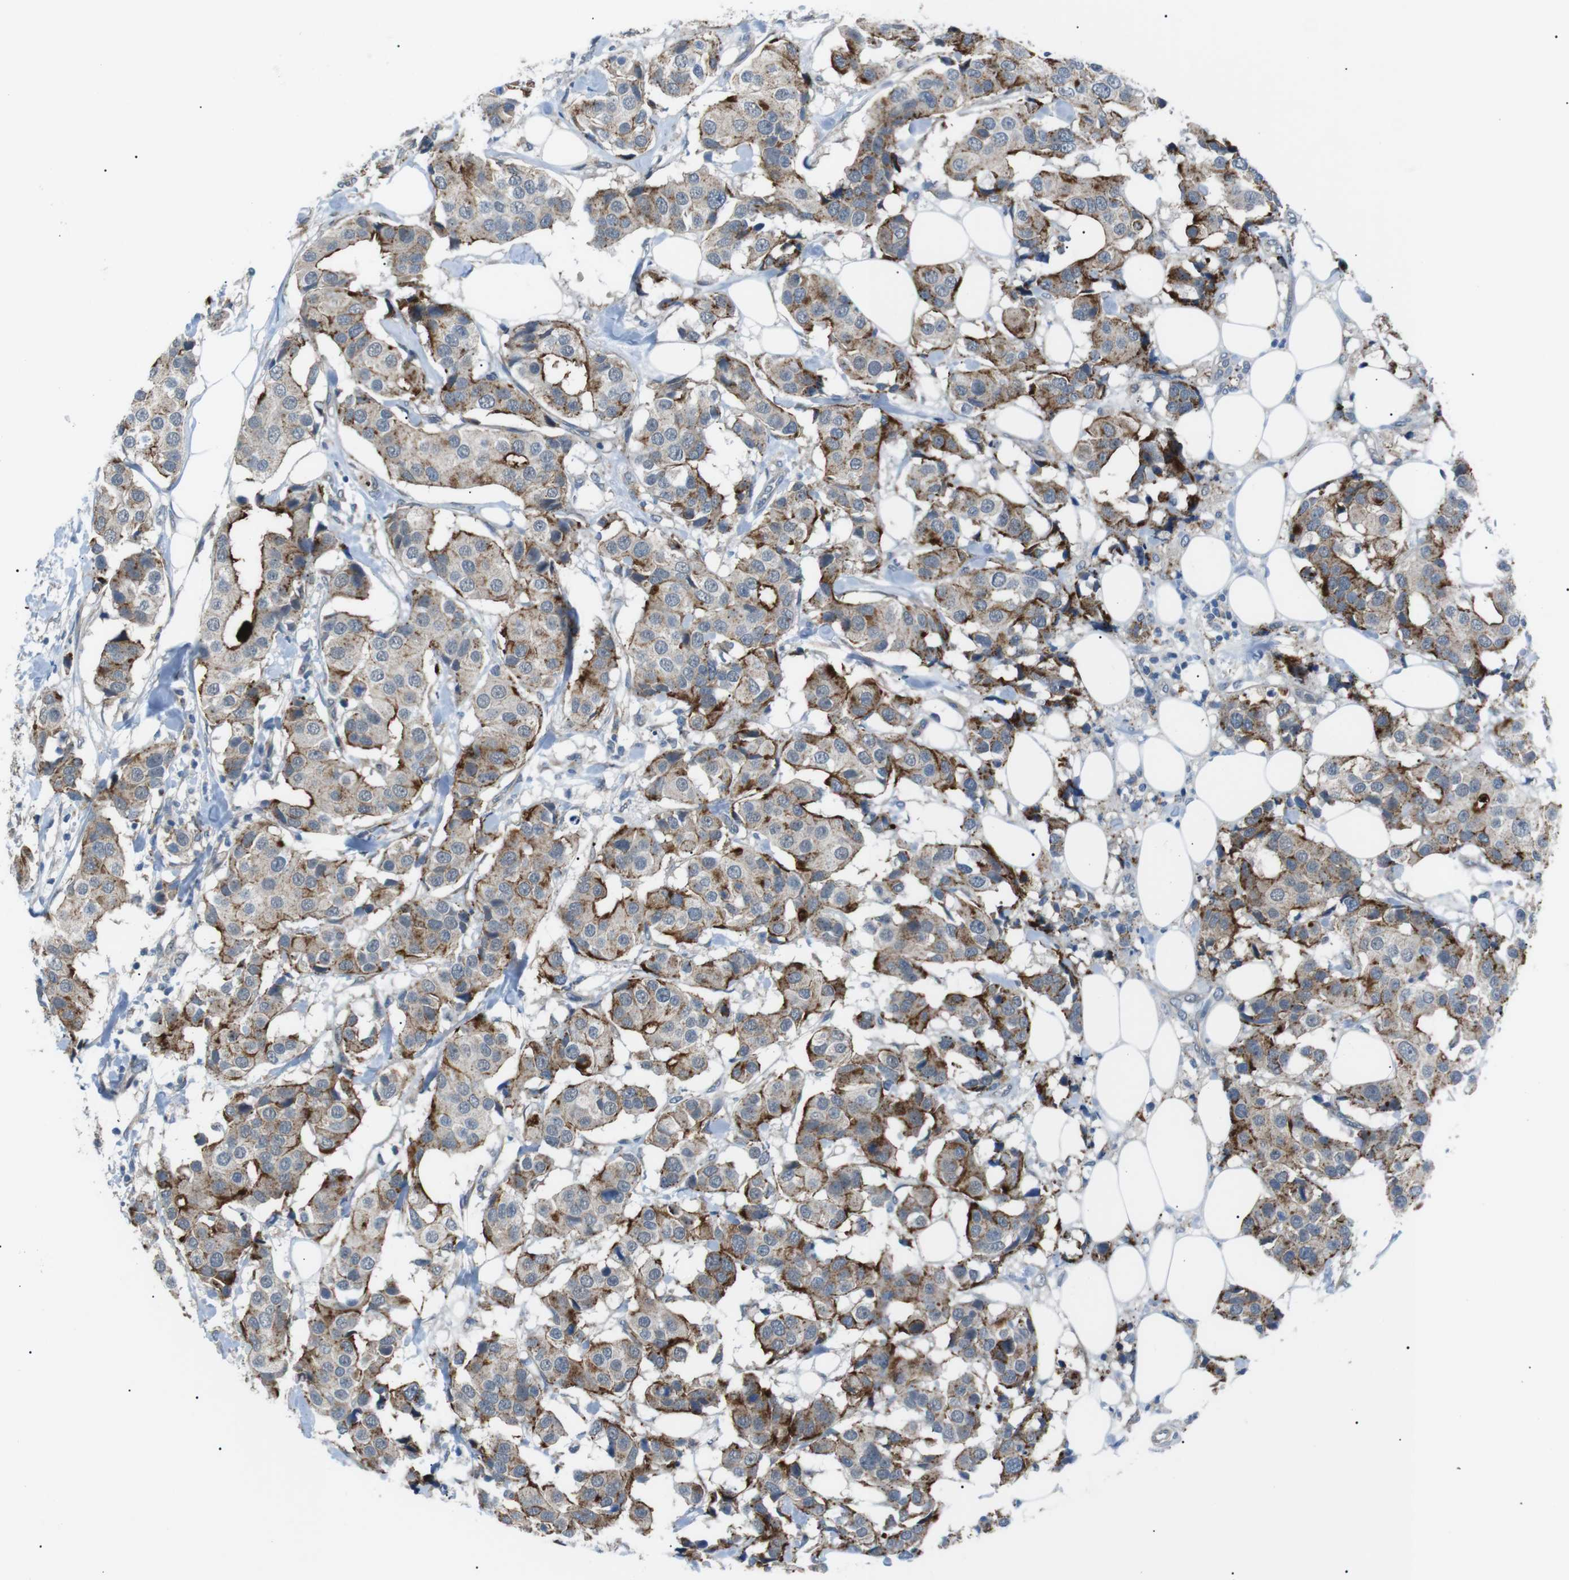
{"staining": {"intensity": "moderate", "quantity": "25%-75%", "location": "cytoplasmic/membranous"}, "tissue": "breast cancer", "cell_type": "Tumor cells", "image_type": "cancer", "snomed": [{"axis": "morphology", "description": "Normal tissue, NOS"}, {"axis": "morphology", "description": "Duct carcinoma"}, {"axis": "topography", "description": "Breast"}], "caption": "Protein staining displays moderate cytoplasmic/membranous positivity in approximately 25%-75% of tumor cells in infiltrating ductal carcinoma (breast).", "gene": "B4GALNT2", "patient": {"sex": "female", "age": 39}}